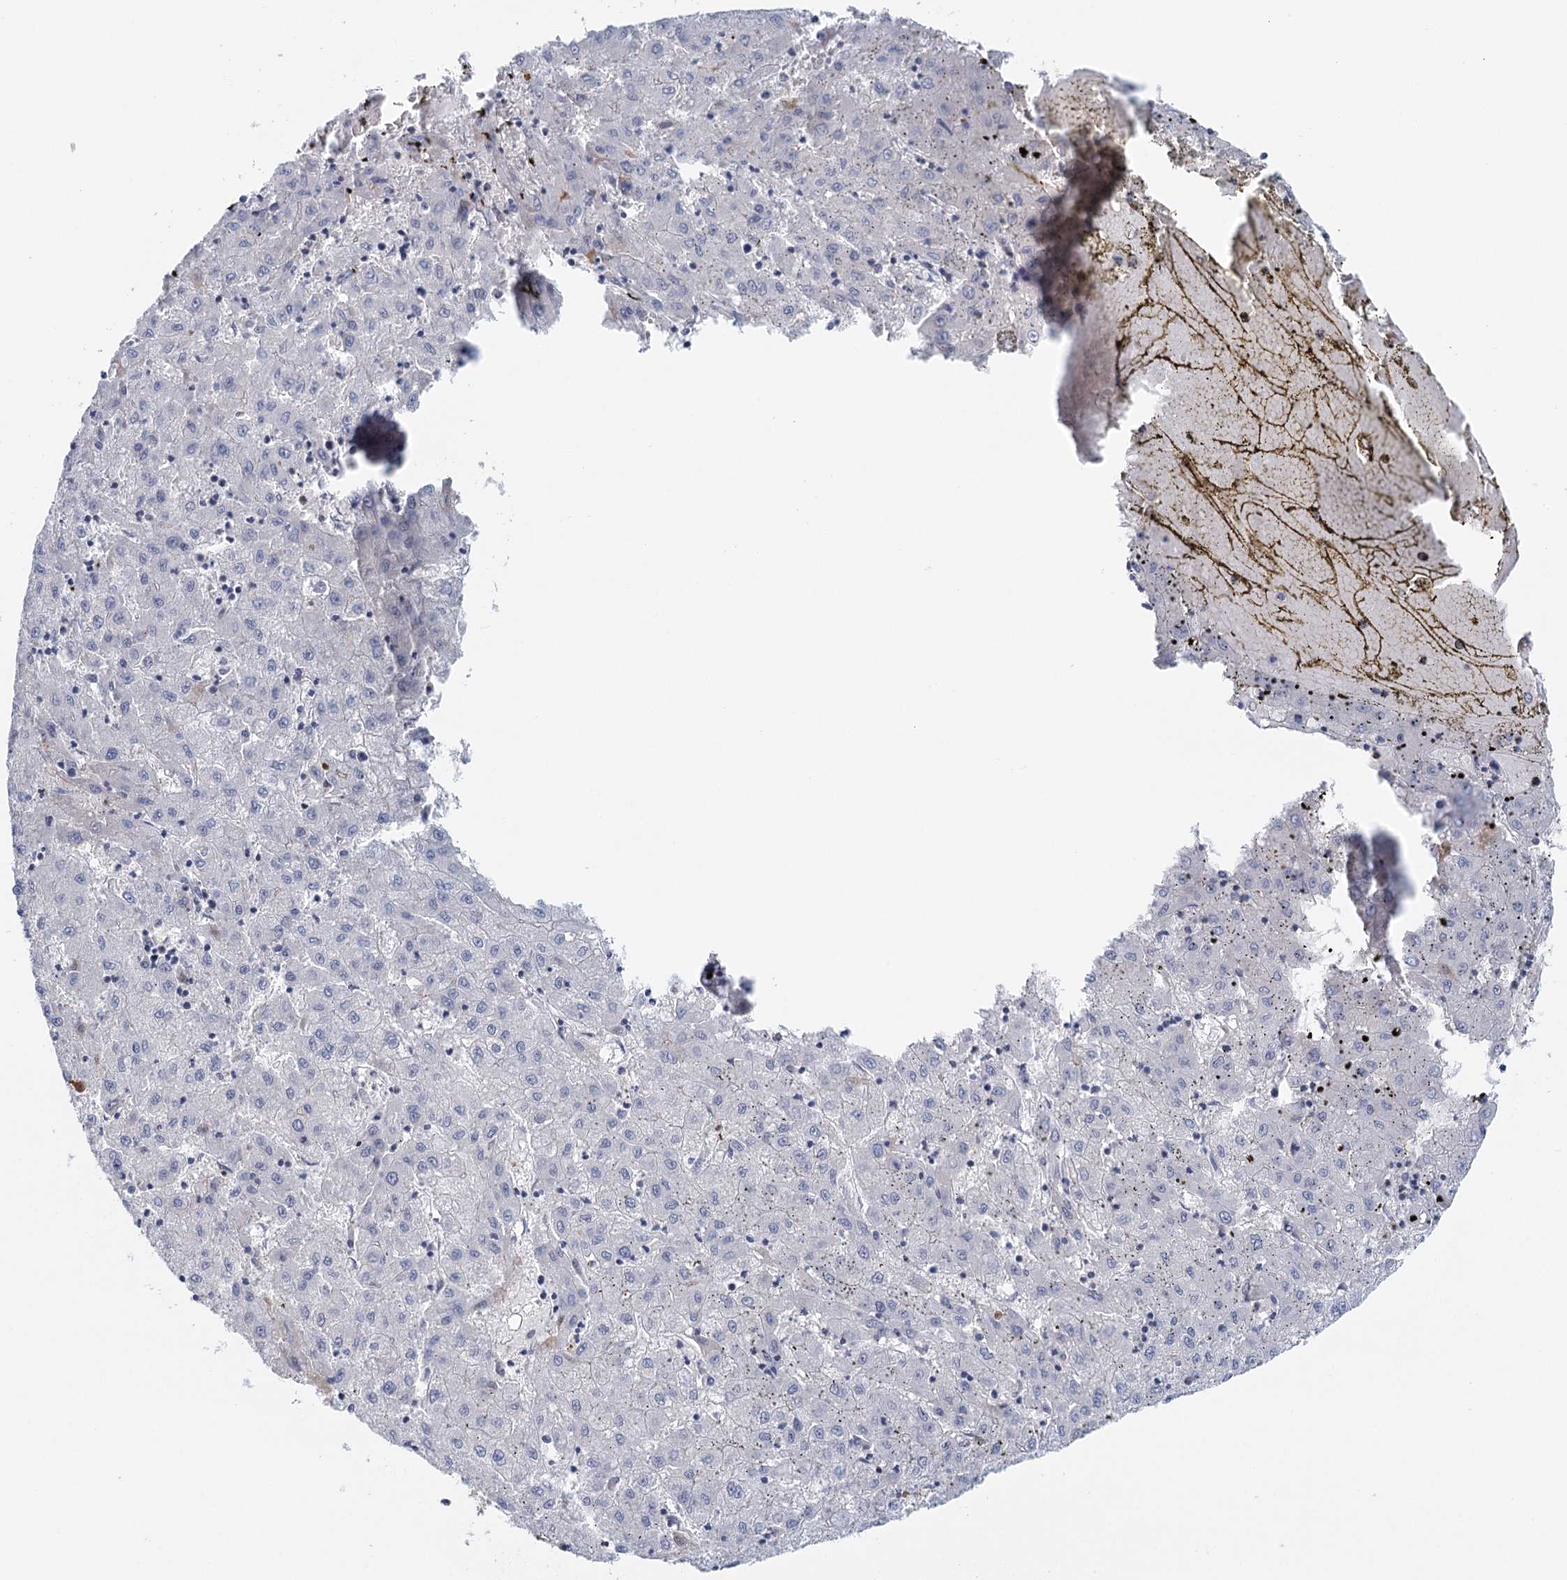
{"staining": {"intensity": "negative", "quantity": "none", "location": "none"}, "tissue": "liver cancer", "cell_type": "Tumor cells", "image_type": "cancer", "snomed": [{"axis": "morphology", "description": "Carcinoma, Hepatocellular, NOS"}, {"axis": "topography", "description": "Liver"}], "caption": "A histopathology image of liver cancer stained for a protein reveals no brown staining in tumor cells.", "gene": "GPATCH11", "patient": {"sex": "male", "age": 72}}